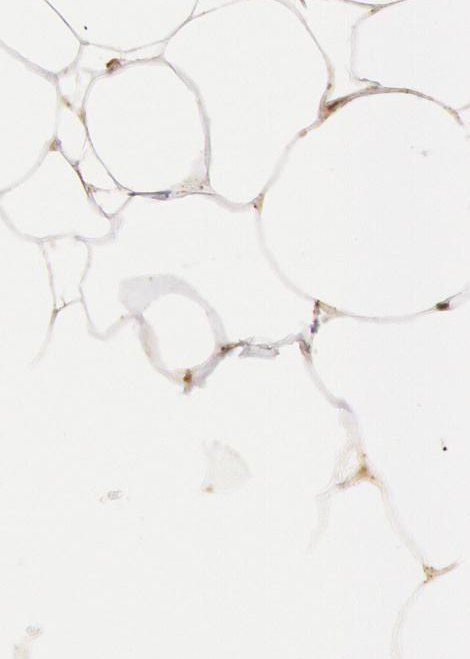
{"staining": {"intensity": "moderate", "quantity": ">75%", "location": "nuclear"}, "tissue": "adipose tissue", "cell_type": "Adipocytes", "image_type": "normal", "snomed": [{"axis": "morphology", "description": "Normal tissue, NOS"}, {"axis": "morphology", "description": "Duct carcinoma"}, {"axis": "topography", "description": "Breast"}, {"axis": "topography", "description": "Adipose tissue"}], "caption": "A medium amount of moderate nuclear positivity is seen in approximately >75% of adipocytes in unremarkable adipose tissue. The staining was performed using DAB to visualize the protein expression in brown, while the nuclei were stained in blue with hematoxylin (Magnification: 20x).", "gene": "LIG4", "patient": {"sex": "female", "age": 37}}